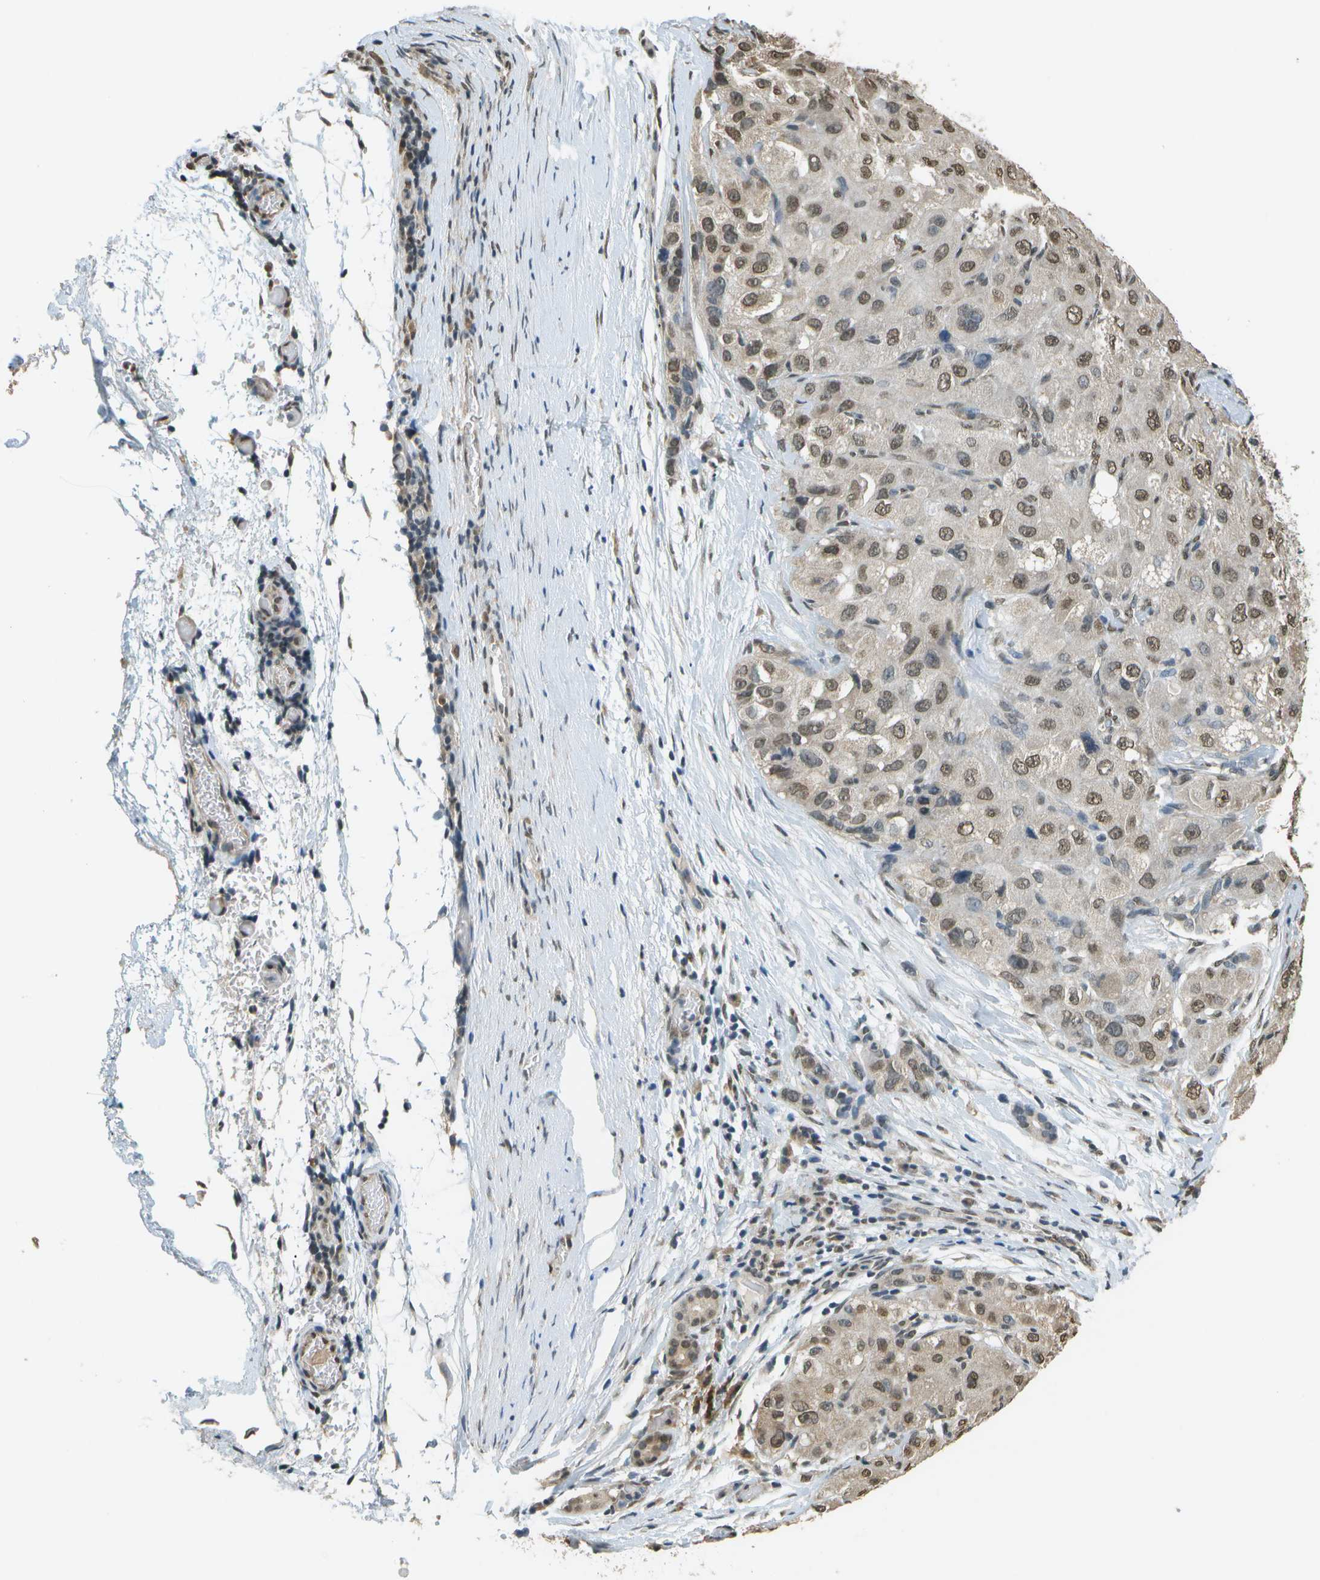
{"staining": {"intensity": "moderate", "quantity": ">75%", "location": "cytoplasmic/membranous,nuclear"}, "tissue": "liver cancer", "cell_type": "Tumor cells", "image_type": "cancer", "snomed": [{"axis": "morphology", "description": "Carcinoma, Hepatocellular, NOS"}, {"axis": "topography", "description": "Liver"}], "caption": "Tumor cells reveal medium levels of moderate cytoplasmic/membranous and nuclear staining in about >75% of cells in human liver cancer (hepatocellular carcinoma).", "gene": "ABL2", "patient": {"sex": "male", "age": 80}}